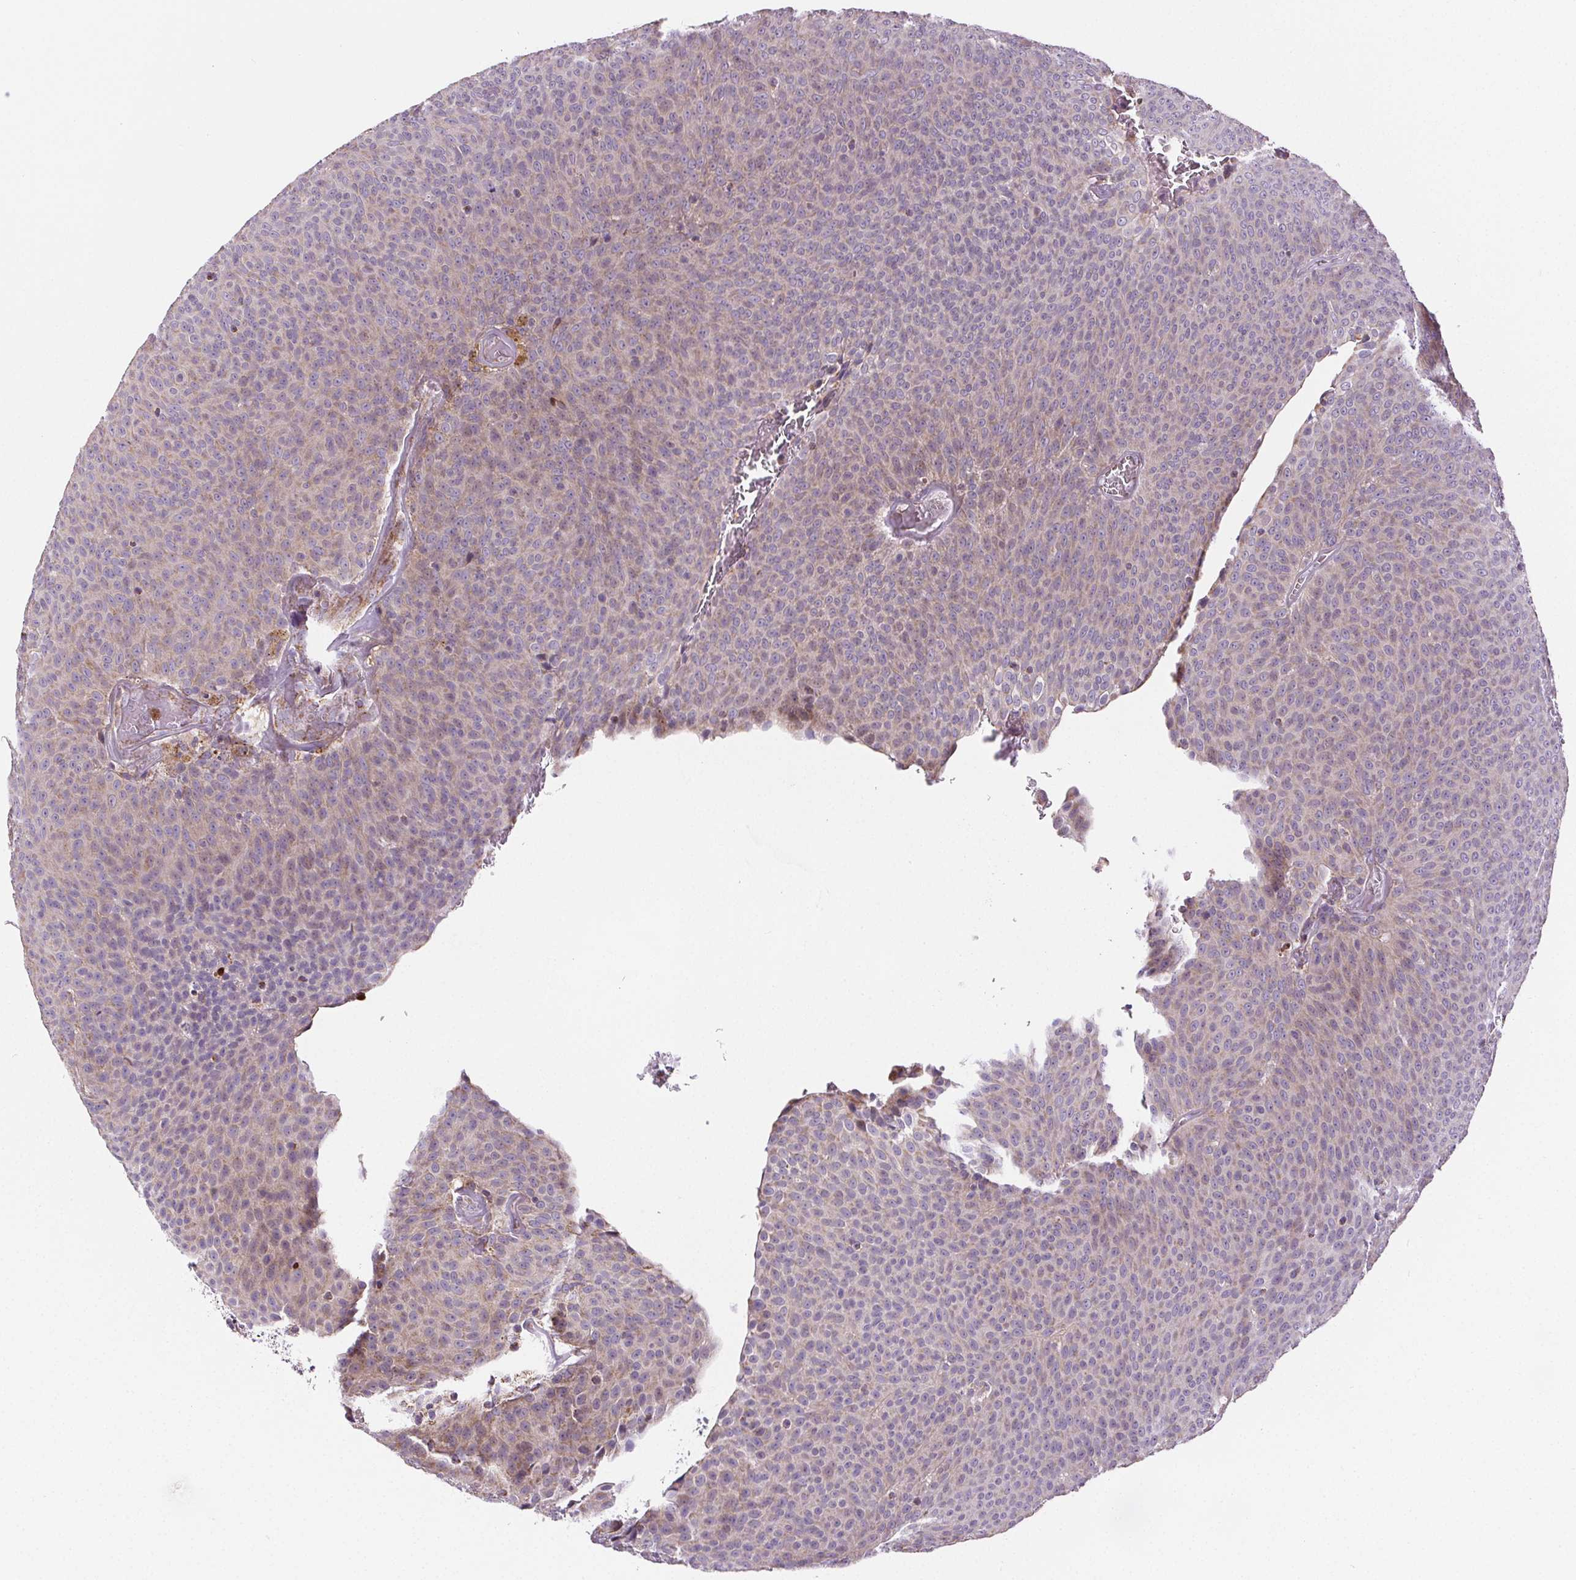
{"staining": {"intensity": "weak", "quantity": "25%-75%", "location": "cytoplasmic/membranous"}, "tissue": "urothelial cancer", "cell_type": "Tumor cells", "image_type": "cancer", "snomed": [{"axis": "morphology", "description": "Urothelial carcinoma, Low grade"}, {"axis": "topography", "description": "Urinary bladder"}], "caption": "Immunohistochemical staining of human urothelial cancer exhibits low levels of weak cytoplasmic/membranous expression in about 25%-75% of tumor cells. (brown staining indicates protein expression, while blue staining denotes nuclei).", "gene": "SUCLA2", "patient": {"sex": "male", "age": 77}}